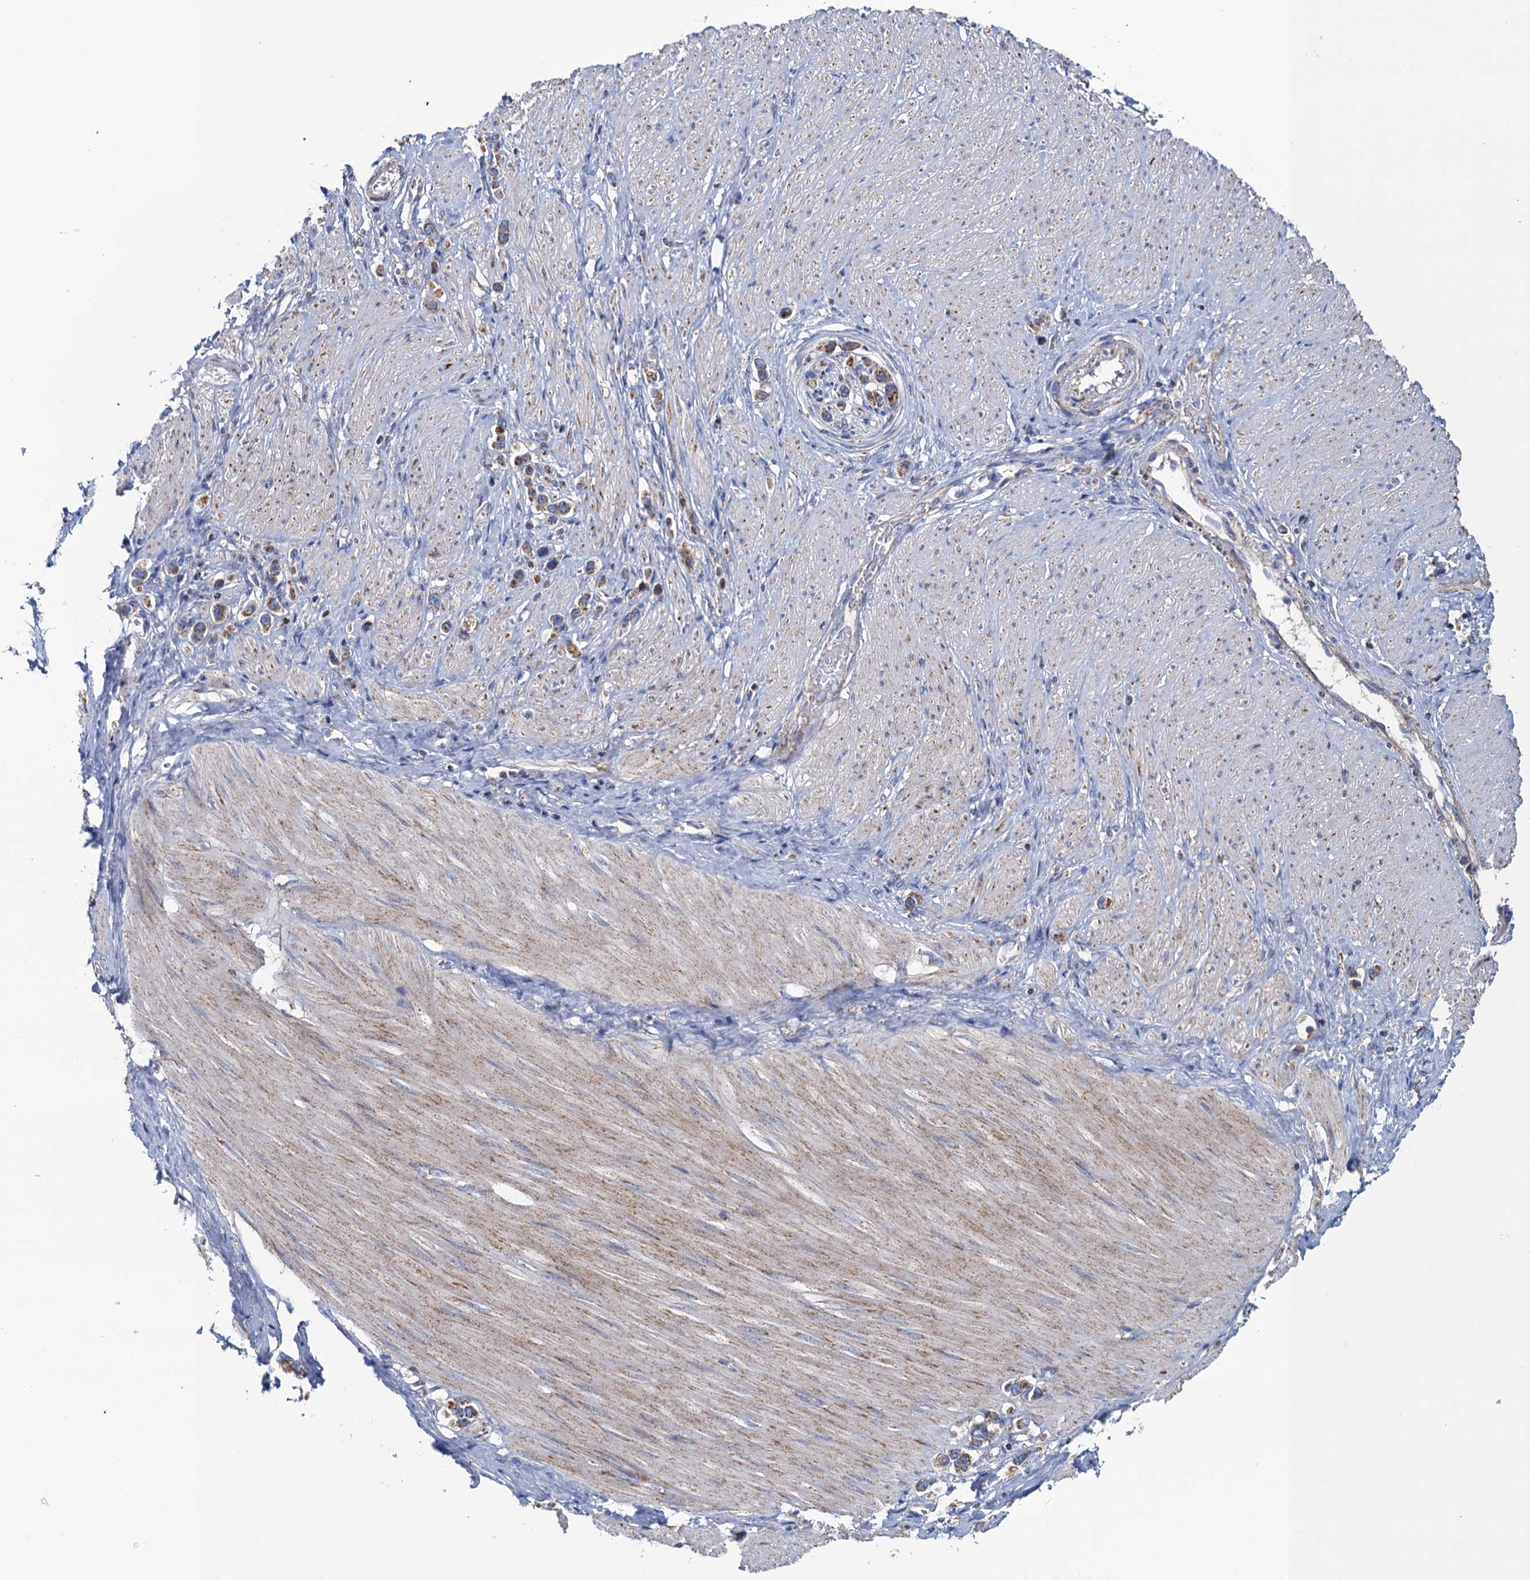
{"staining": {"intensity": "moderate", "quantity": ">75%", "location": "cytoplasmic/membranous"}, "tissue": "stomach cancer", "cell_type": "Tumor cells", "image_type": "cancer", "snomed": [{"axis": "morphology", "description": "Adenocarcinoma, NOS"}, {"axis": "topography", "description": "Stomach"}], "caption": "Protein staining demonstrates moderate cytoplasmic/membranous staining in approximately >75% of tumor cells in stomach cancer (adenocarcinoma).", "gene": "GTPBP3", "patient": {"sex": "female", "age": 65}}